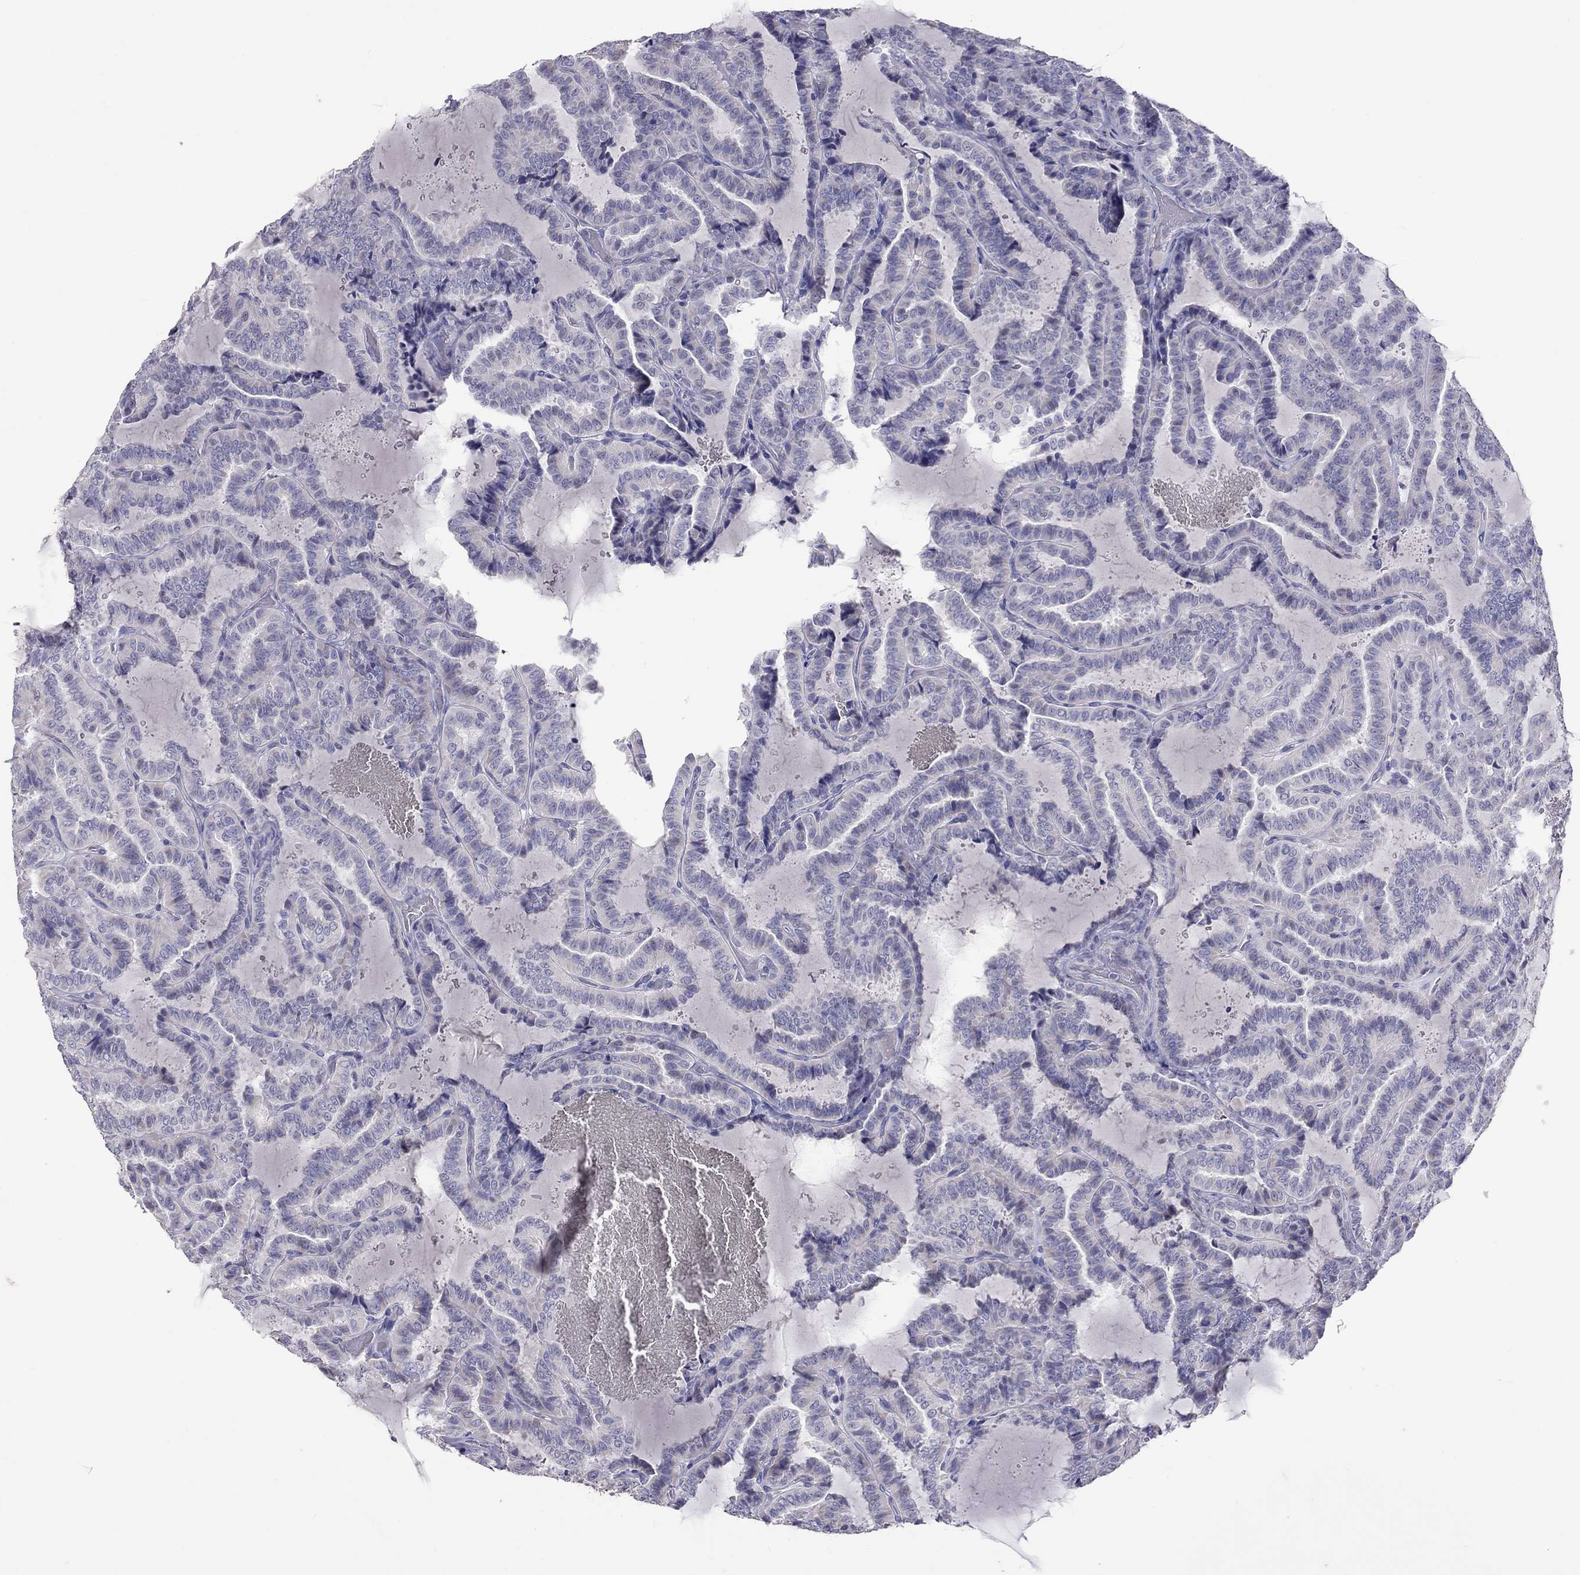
{"staining": {"intensity": "negative", "quantity": "none", "location": "none"}, "tissue": "thyroid cancer", "cell_type": "Tumor cells", "image_type": "cancer", "snomed": [{"axis": "morphology", "description": "Papillary adenocarcinoma, NOS"}, {"axis": "topography", "description": "Thyroid gland"}], "caption": "A high-resolution histopathology image shows IHC staining of thyroid cancer, which reveals no significant expression in tumor cells.", "gene": "SLAMF1", "patient": {"sex": "female", "age": 39}}